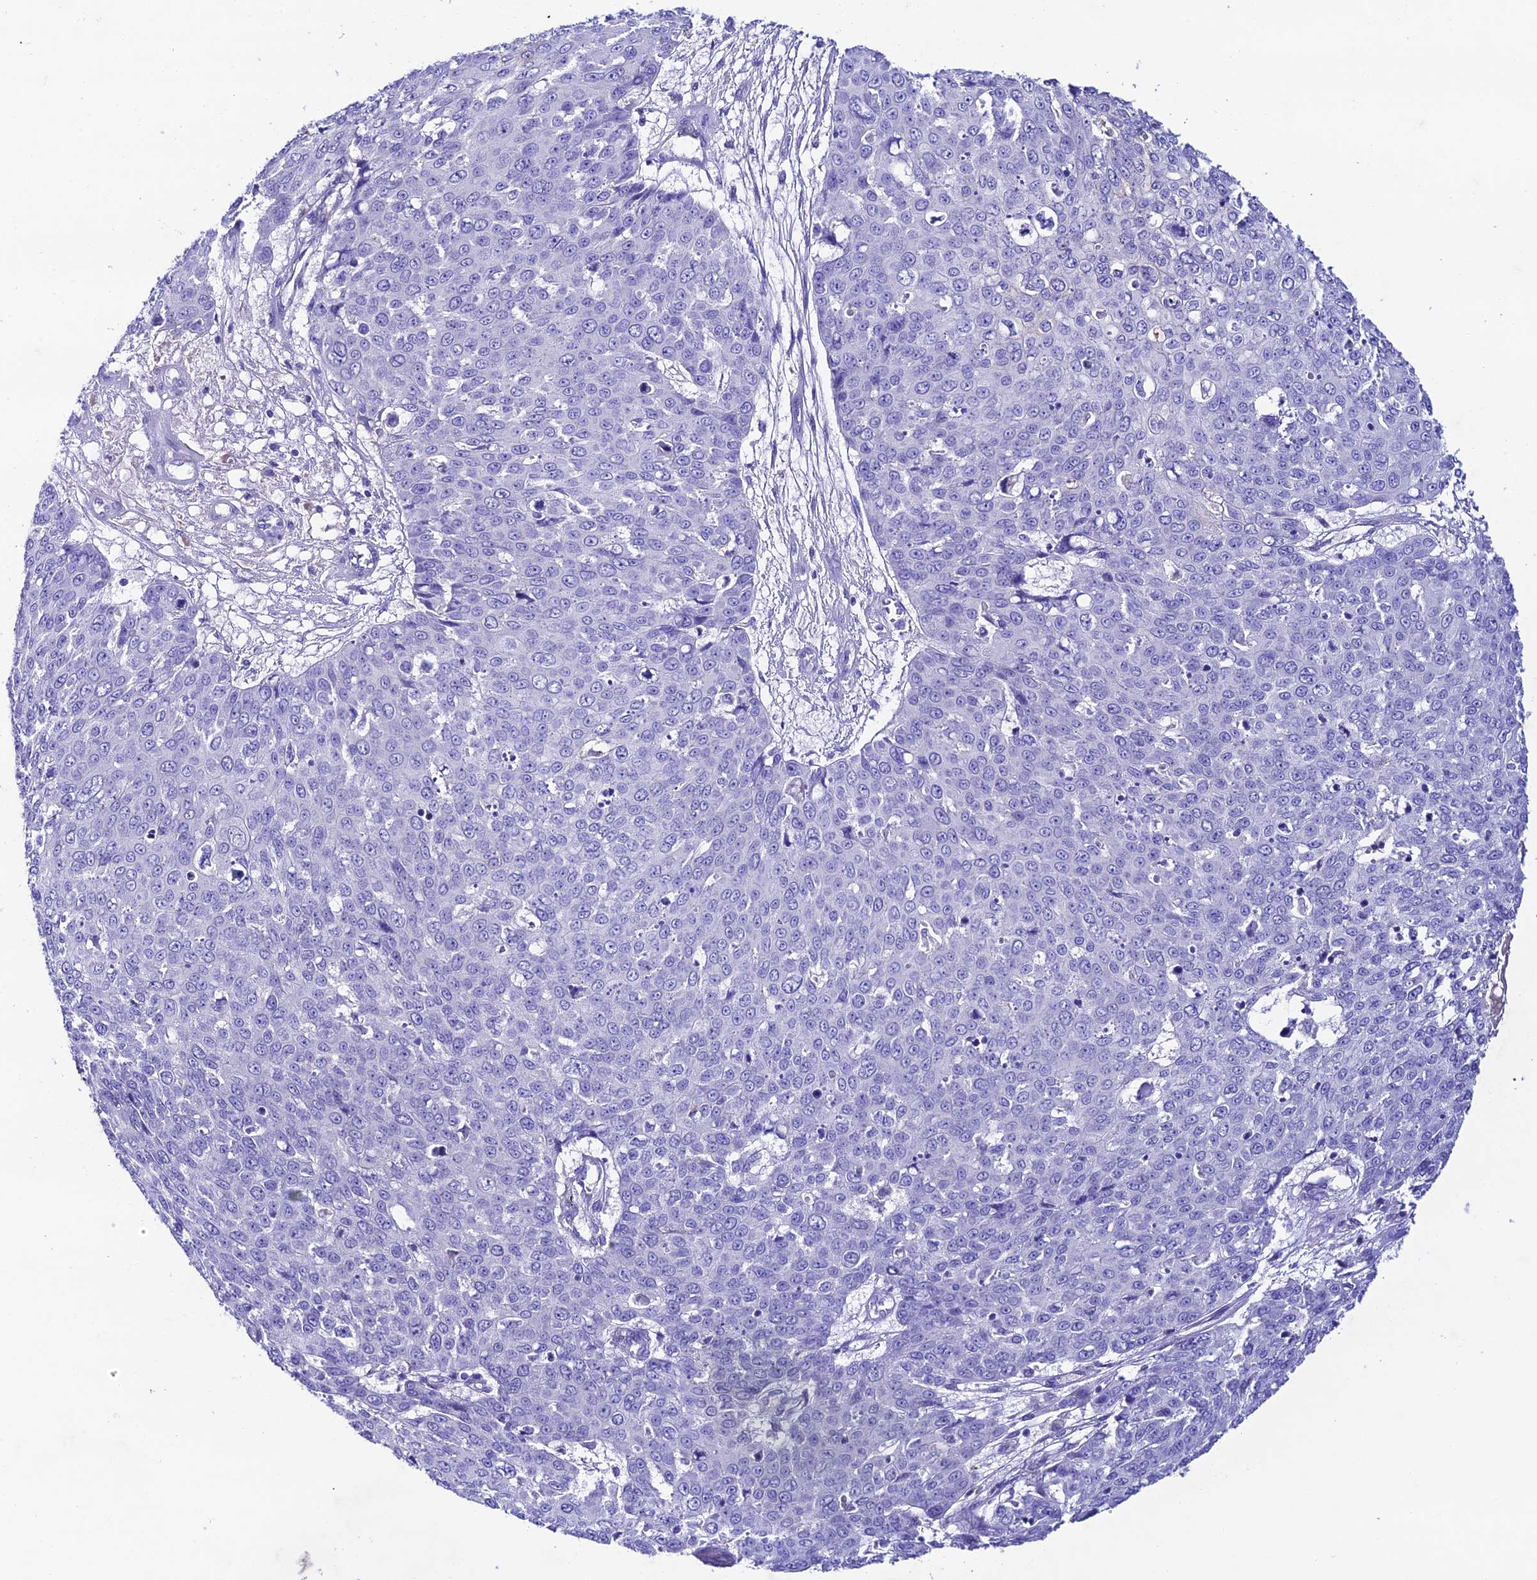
{"staining": {"intensity": "negative", "quantity": "none", "location": "none"}, "tissue": "skin cancer", "cell_type": "Tumor cells", "image_type": "cancer", "snomed": [{"axis": "morphology", "description": "Squamous cell carcinoma, NOS"}, {"axis": "topography", "description": "Skin"}], "caption": "Immunohistochemistry (IHC) photomicrograph of neoplastic tissue: skin squamous cell carcinoma stained with DAB displays no significant protein staining in tumor cells.", "gene": "NLRP6", "patient": {"sex": "male", "age": 71}}